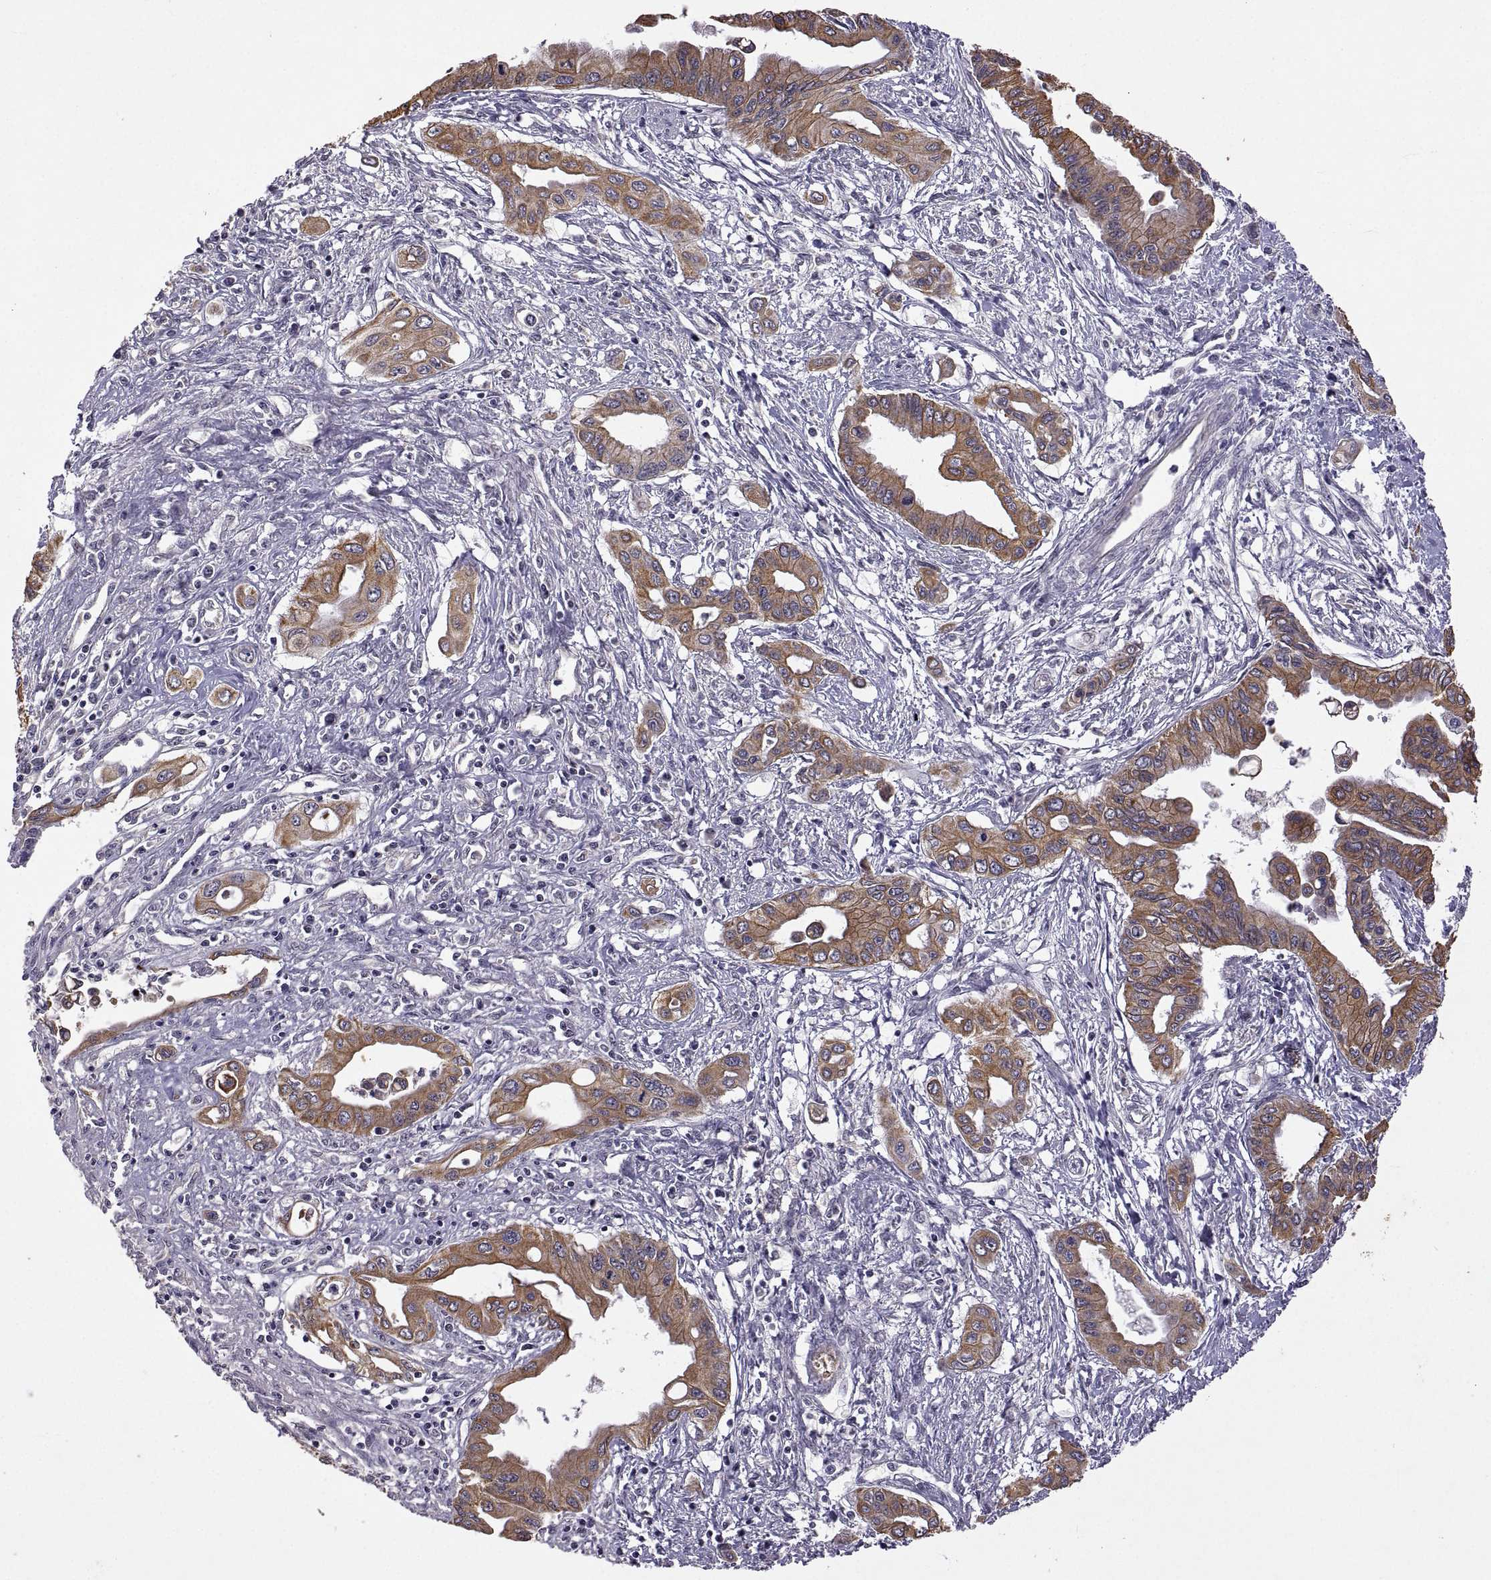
{"staining": {"intensity": "strong", "quantity": ">75%", "location": "cytoplasmic/membranous"}, "tissue": "pancreatic cancer", "cell_type": "Tumor cells", "image_type": "cancer", "snomed": [{"axis": "morphology", "description": "Adenocarcinoma, NOS"}, {"axis": "topography", "description": "Pancreas"}], "caption": "This is an image of IHC staining of pancreatic adenocarcinoma, which shows strong positivity in the cytoplasmic/membranous of tumor cells.", "gene": "LAMA1", "patient": {"sex": "female", "age": 62}}